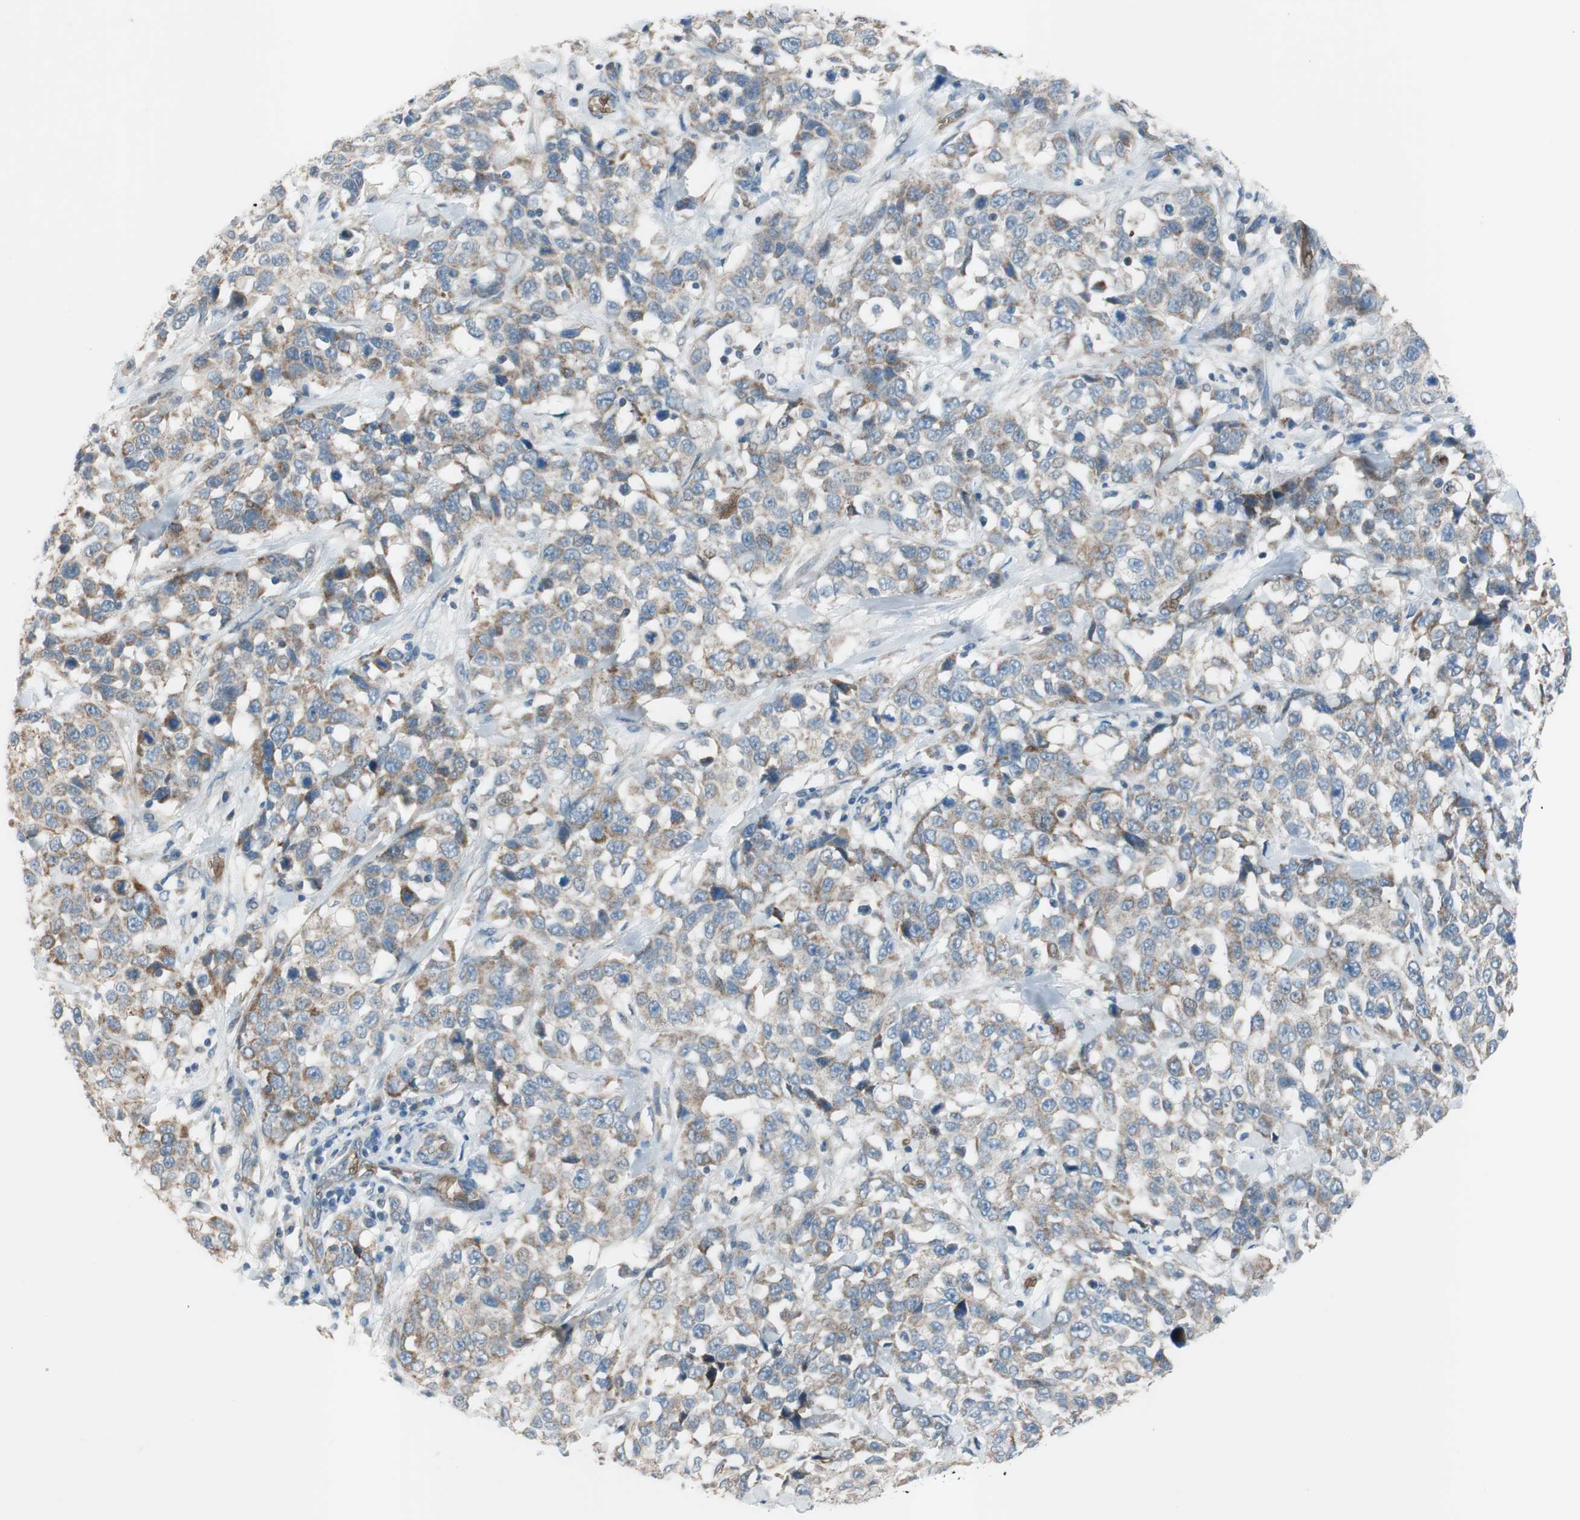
{"staining": {"intensity": "weak", "quantity": ">75%", "location": "cytoplasmic/membranous"}, "tissue": "stomach cancer", "cell_type": "Tumor cells", "image_type": "cancer", "snomed": [{"axis": "morphology", "description": "Normal tissue, NOS"}, {"axis": "morphology", "description": "Adenocarcinoma, NOS"}, {"axis": "topography", "description": "Stomach"}], "caption": "This is an image of immunohistochemistry staining of stomach cancer (adenocarcinoma), which shows weak positivity in the cytoplasmic/membranous of tumor cells.", "gene": "GYPC", "patient": {"sex": "male", "age": 48}}